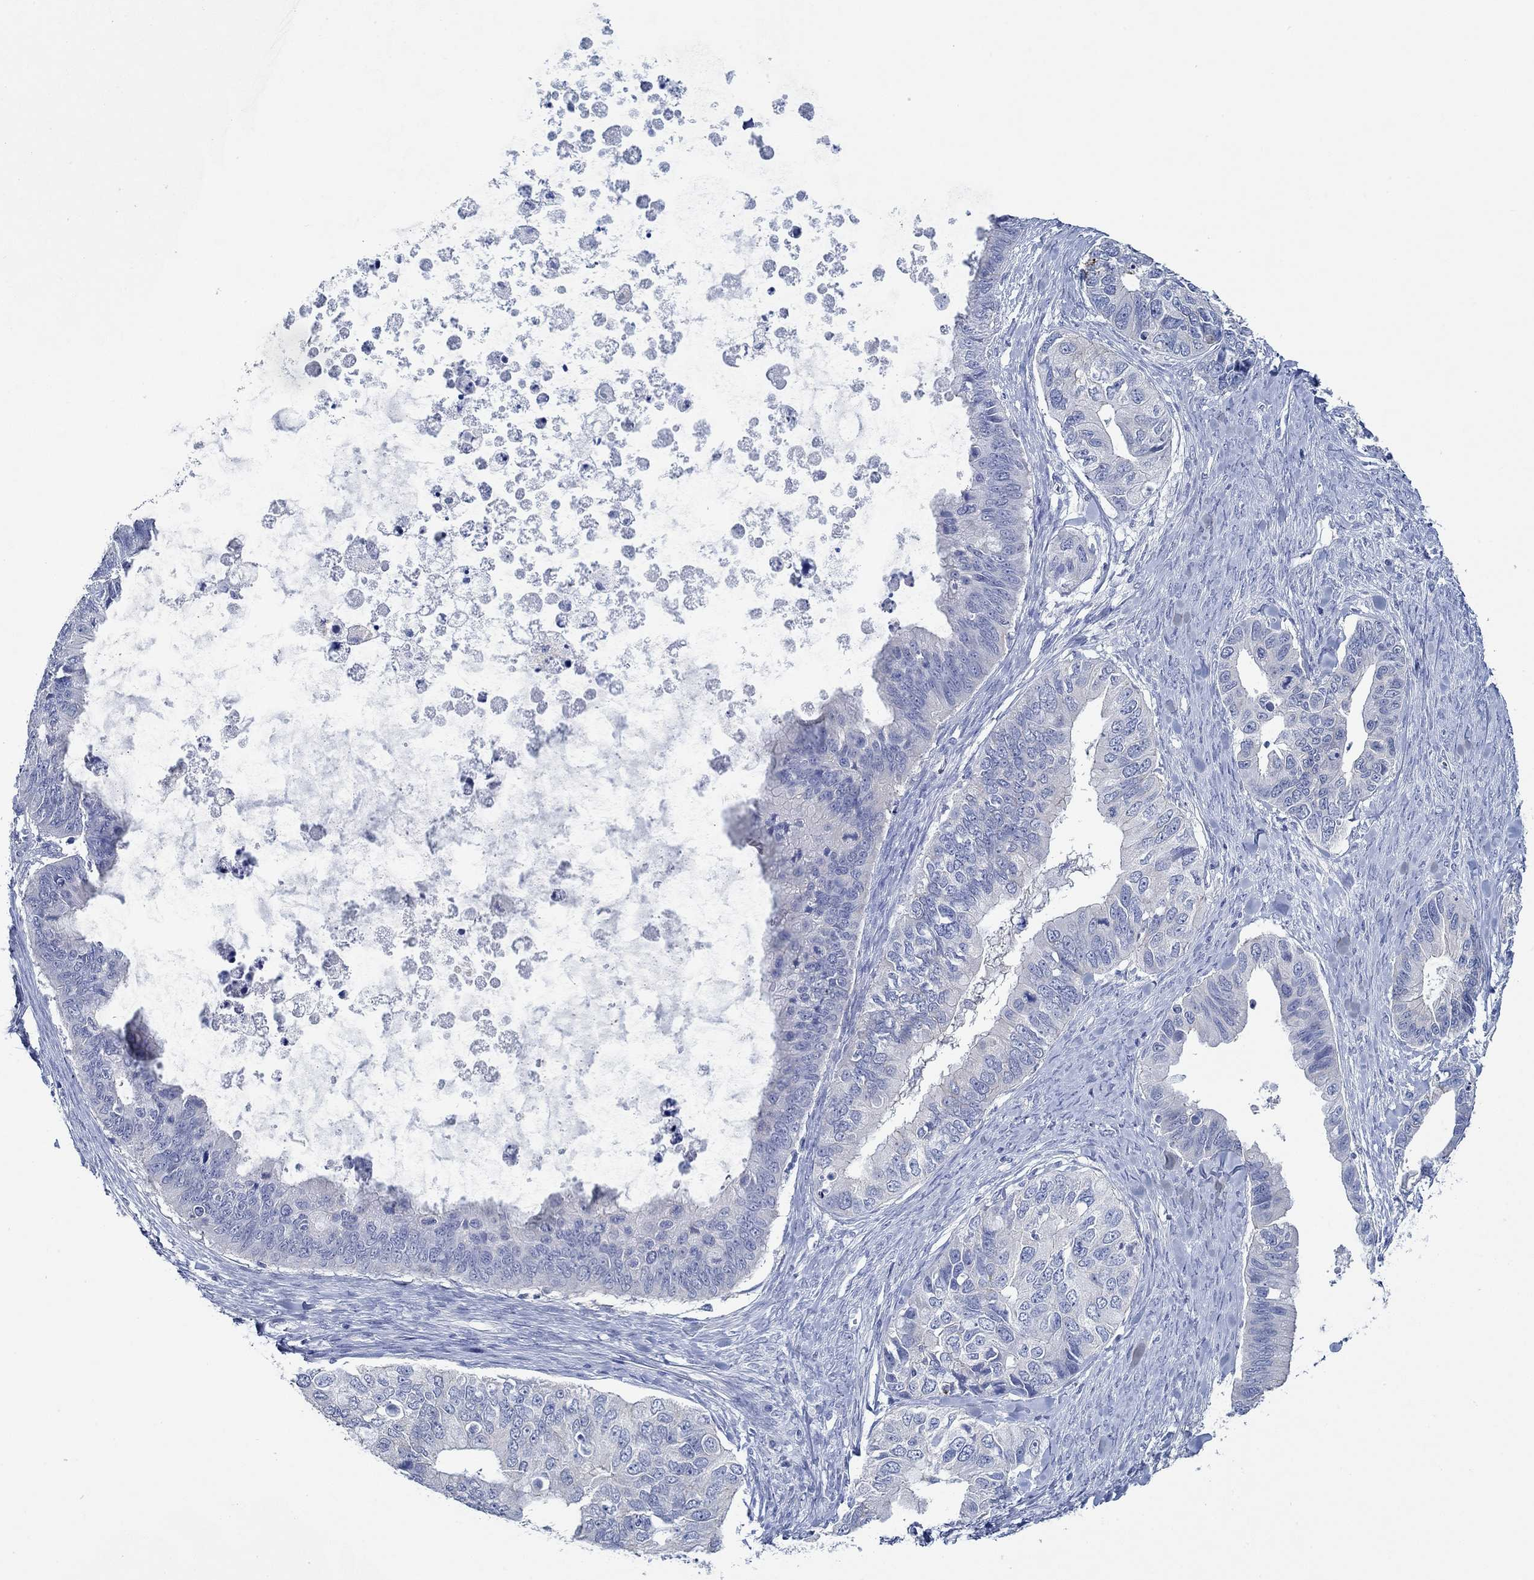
{"staining": {"intensity": "negative", "quantity": "none", "location": "none"}, "tissue": "ovarian cancer", "cell_type": "Tumor cells", "image_type": "cancer", "snomed": [{"axis": "morphology", "description": "Cystadenocarcinoma, mucinous, NOS"}, {"axis": "topography", "description": "Ovary"}], "caption": "Immunohistochemistry (IHC) photomicrograph of neoplastic tissue: human mucinous cystadenocarcinoma (ovarian) stained with DAB reveals no significant protein staining in tumor cells. (Stains: DAB (3,3'-diaminobenzidine) IHC with hematoxylin counter stain, Microscopy: brightfield microscopy at high magnification).", "gene": "ZNF671", "patient": {"sex": "female", "age": 76}}